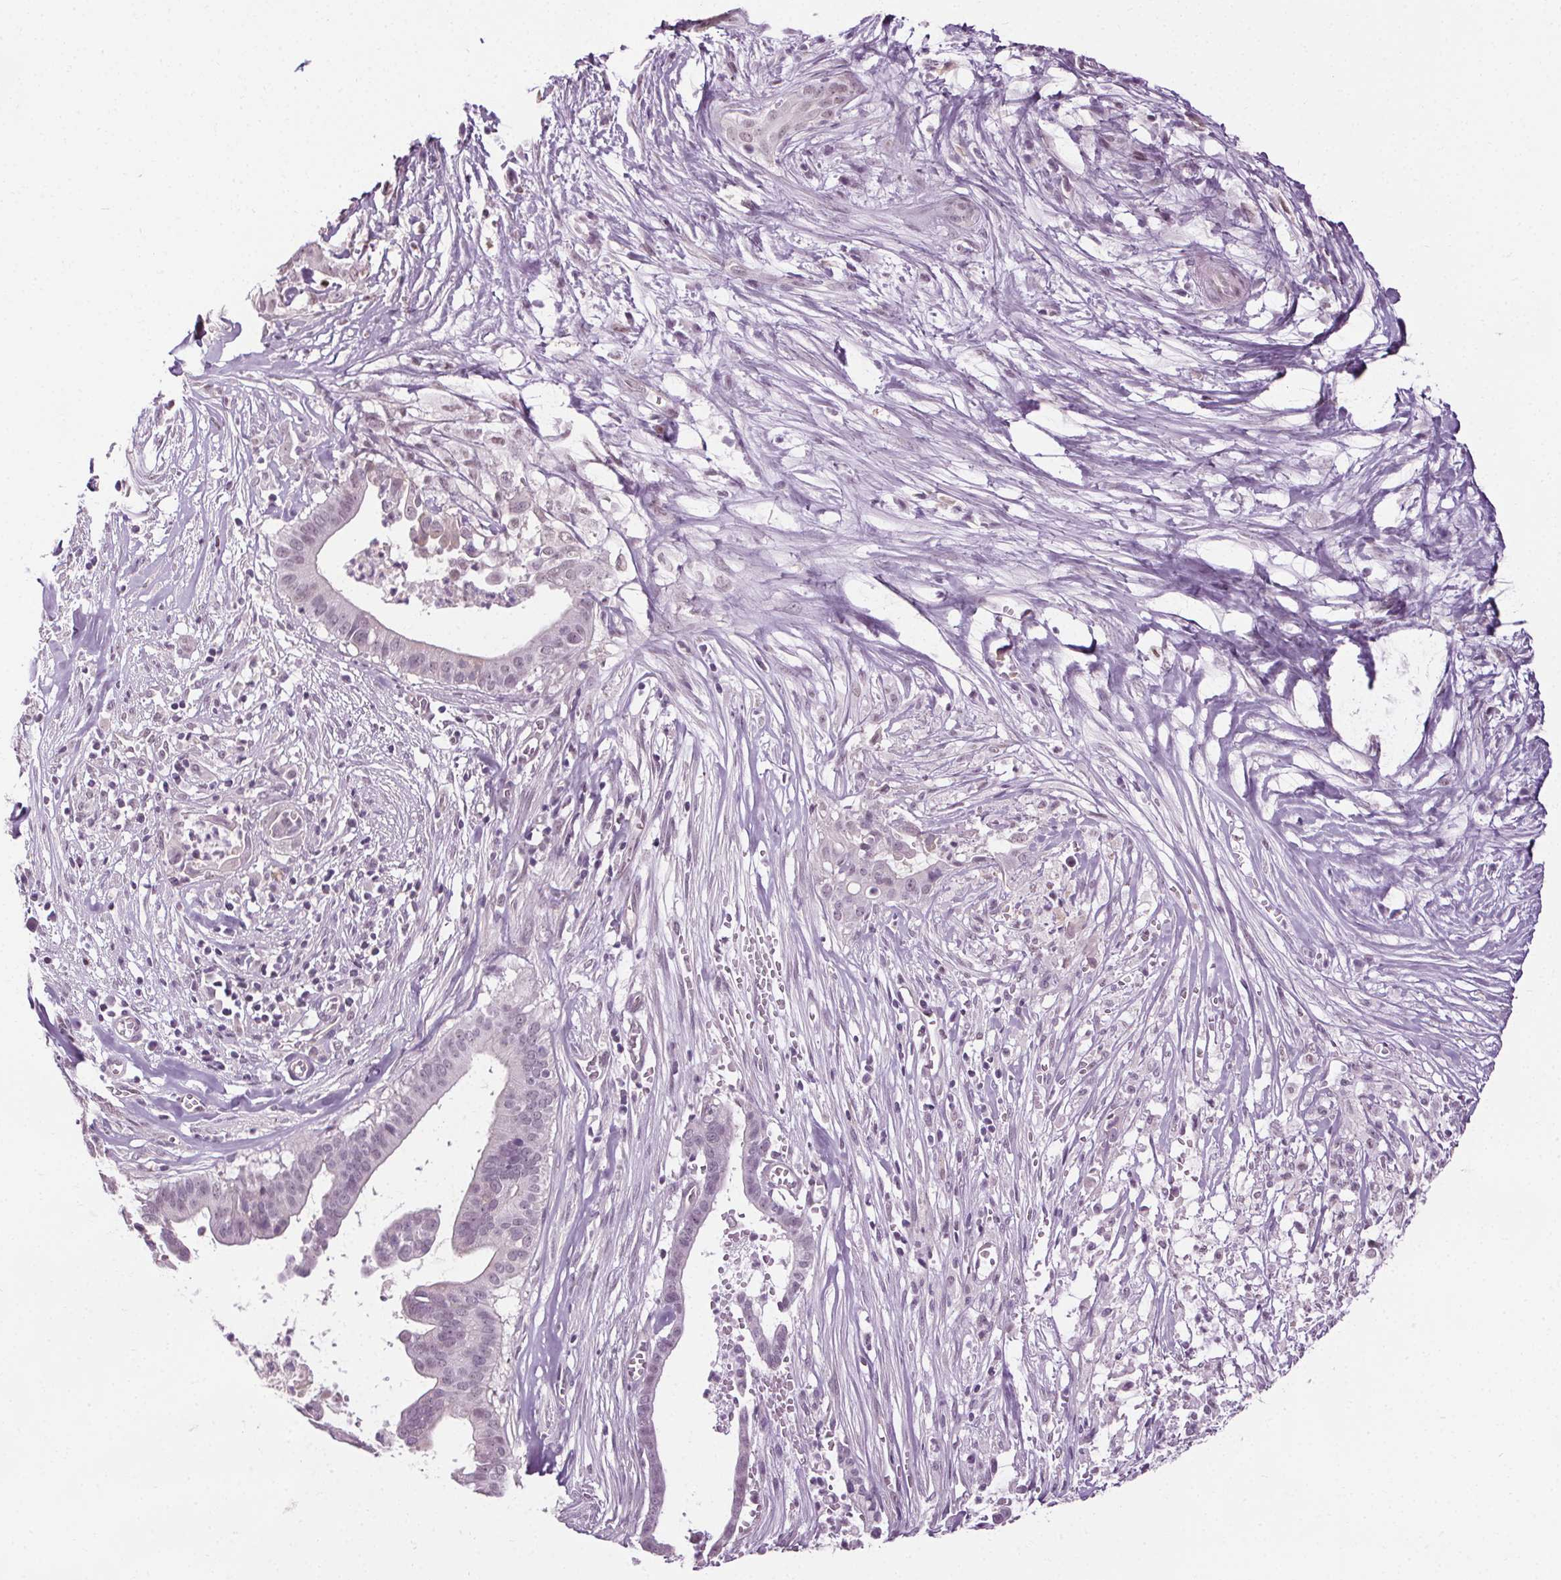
{"staining": {"intensity": "negative", "quantity": "none", "location": "none"}, "tissue": "pancreatic cancer", "cell_type": "Tumor cells", "image_type": "cancer", "snomed": [{"axis": "morphology", "description": "Adenocarcinoma, NOS"}, {"axis": "topography", "description": "Pancreas"}], "caption": "This is an immunohistochemistry micrograph of pancreatic cancer. There is no positivity in tumor cells.", "gene": "CEBPA", "patient": {"sex": "male", "age": 61}}